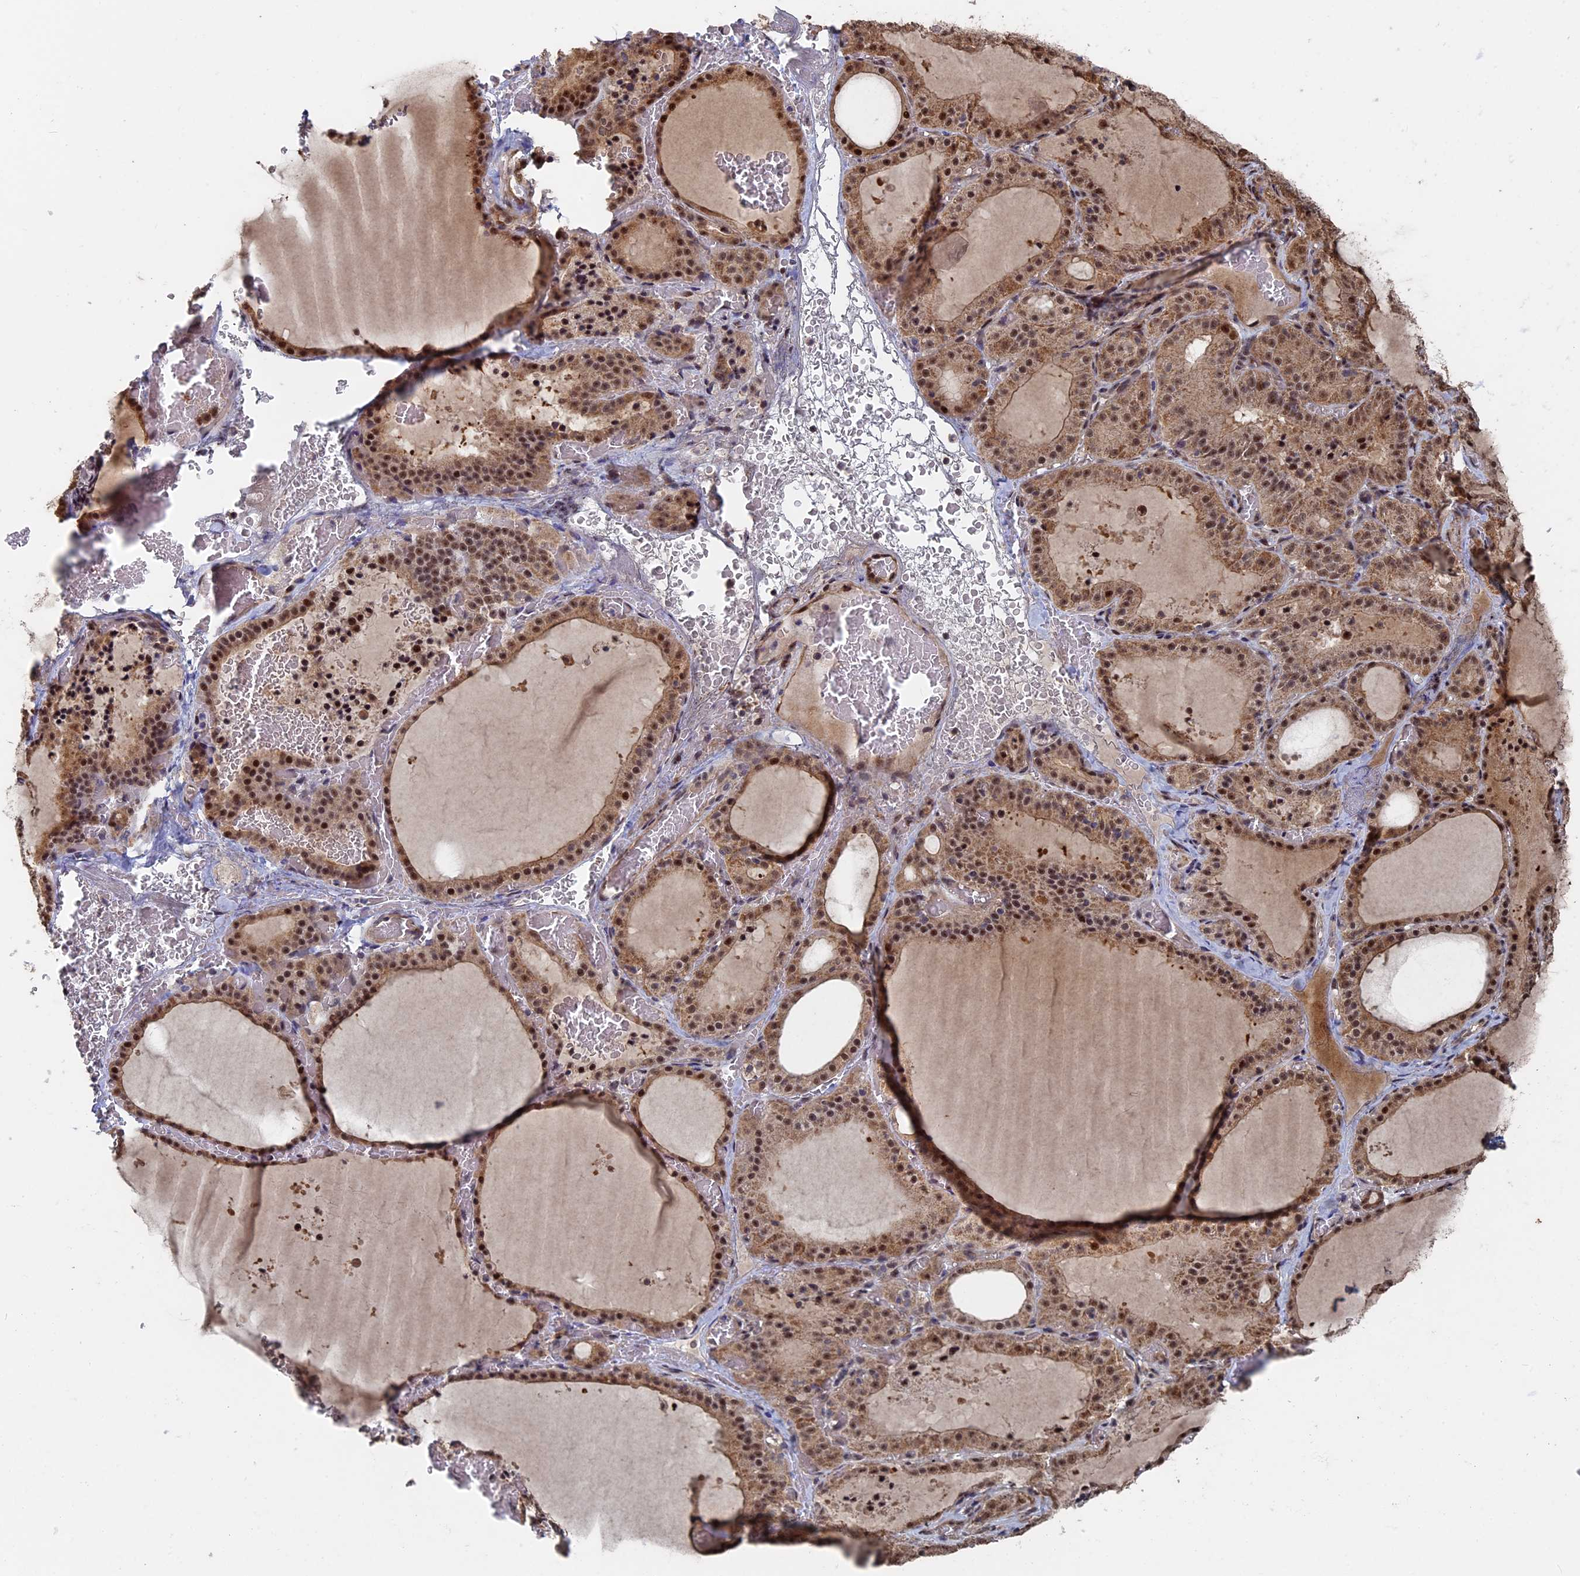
{"staining": {"intensity": "moderate", "quantity": ">75%", "location": "cytoplasmic/membranous,nuclear"}, "tissue": "thyroid gland", "cell_type": "Glandular cells", "image_type": "normal", "snomed": [{"axis": "morphology", "description": "Normal tissue, NOS"}, {"axis": "topography", "description": "Thyroid gland"}], "caption": "This micrograph displays IHC staining of normal human thyroid gland, with medium moderate cytoplasmic/membranous,nuclear expression in about >75% of glandular cells.", "gene": "KIAA1328", "patient": {"sex": "female", "age": 39}}